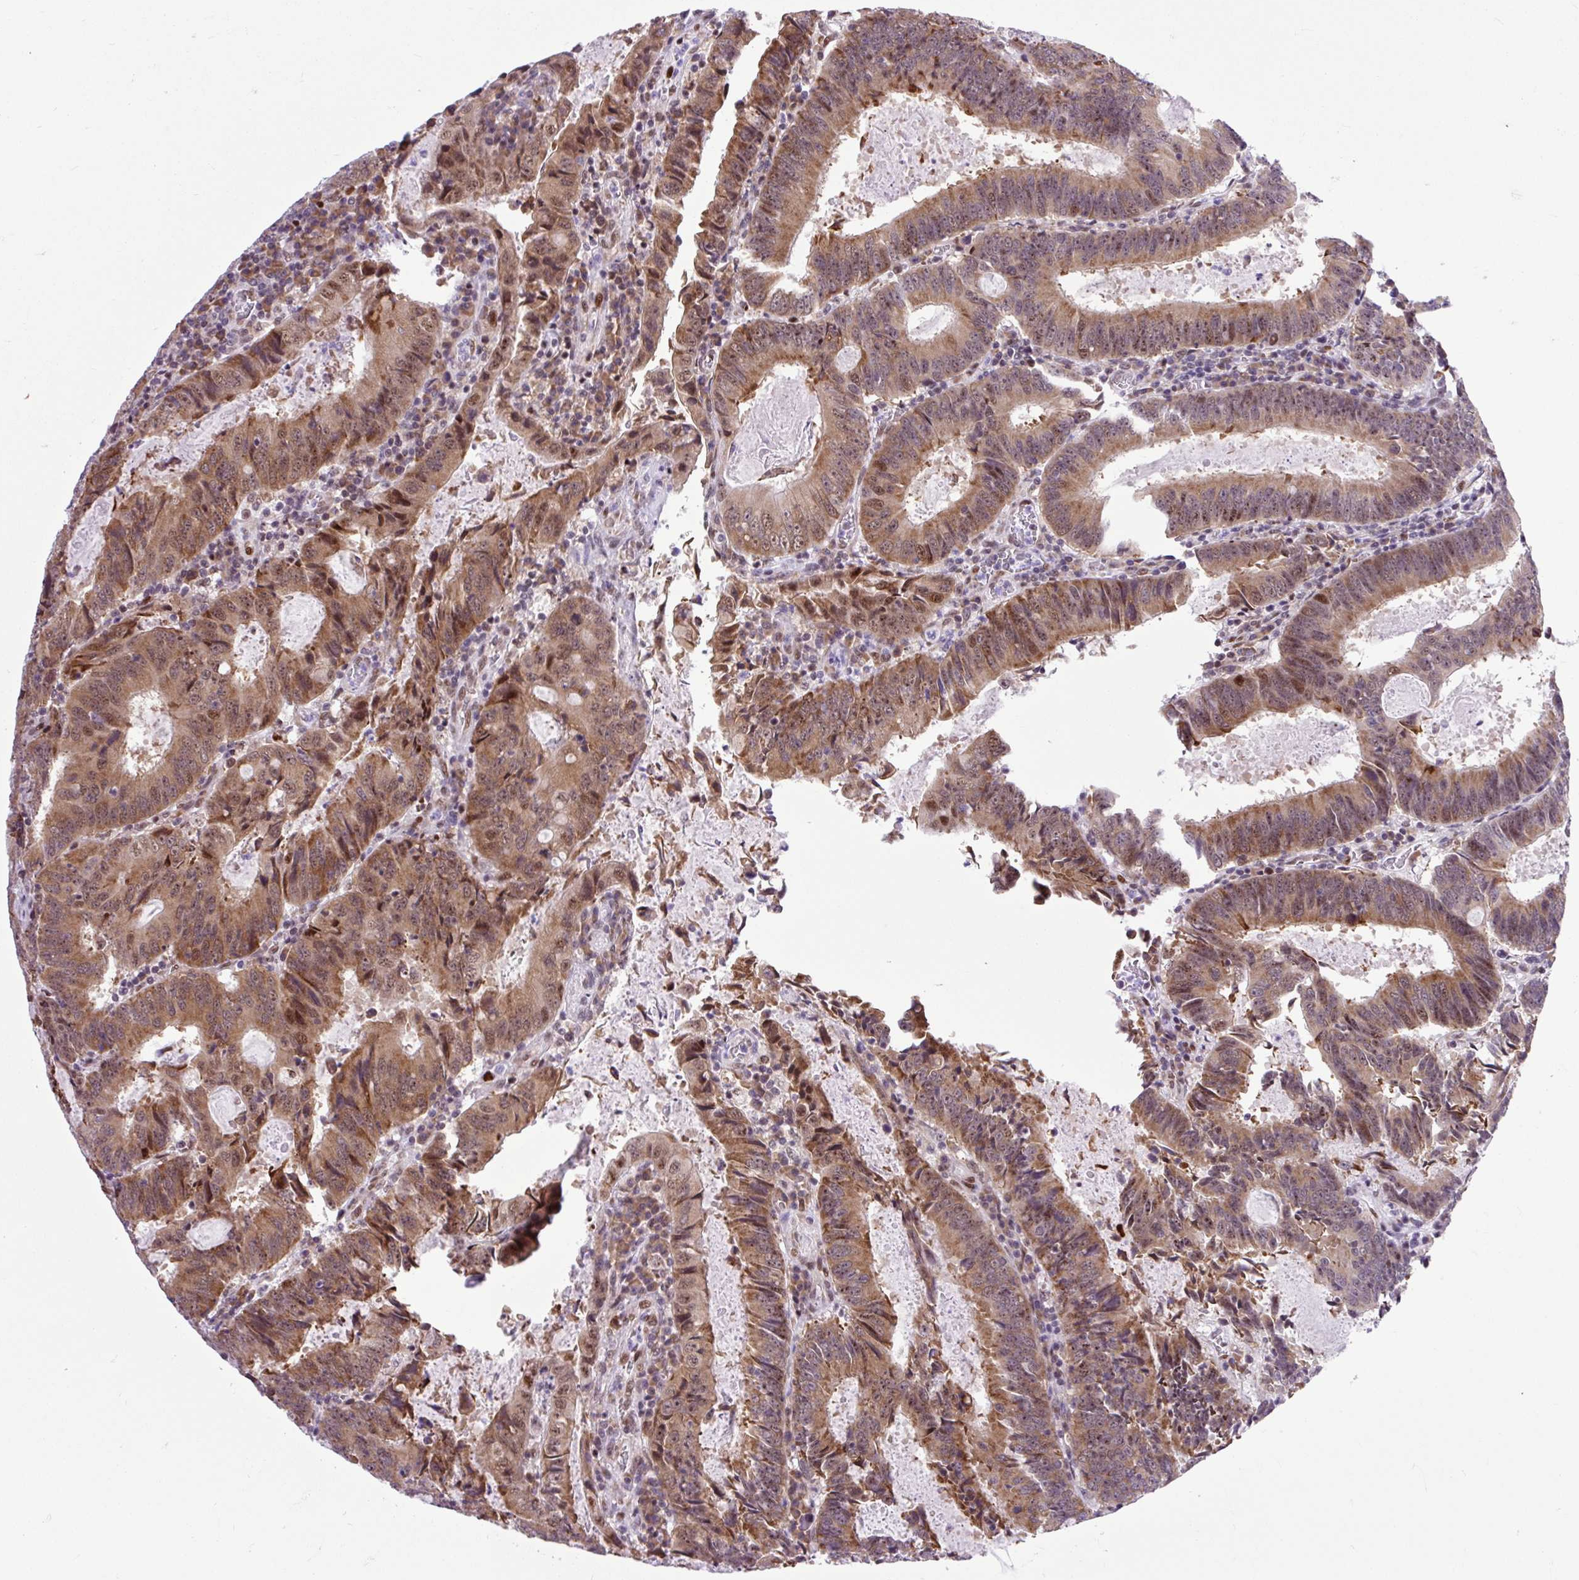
{"staining": {"intensity": "moderate", "quantity": ">75%", "location": "cytoplasmic/membranous,nuclear"}, "tissue": "colorectal cancer", "cell_type": "Tumor cells", "image_type": "cancer", "snomed": [{"axis": "morphology", "description": "Adenocarcinoma, NOS"}, {"axis": "topography", "description": "Colon"}], "caption": "The micrograph demonstrates staining of colorectal cancer, revealing moderate cytoplasmic/membranous and nuclear protein positivity (brown color) within tumor cells. The staining was performed using DAB (3,3'-diaminobenzidine) to visualize the protein expression in brown, while the nuclei were stained in blue with hematoxylin (Magnification: 20x).", "gene": "CLK2", "patient": {"sex": "male", "age": 67}}